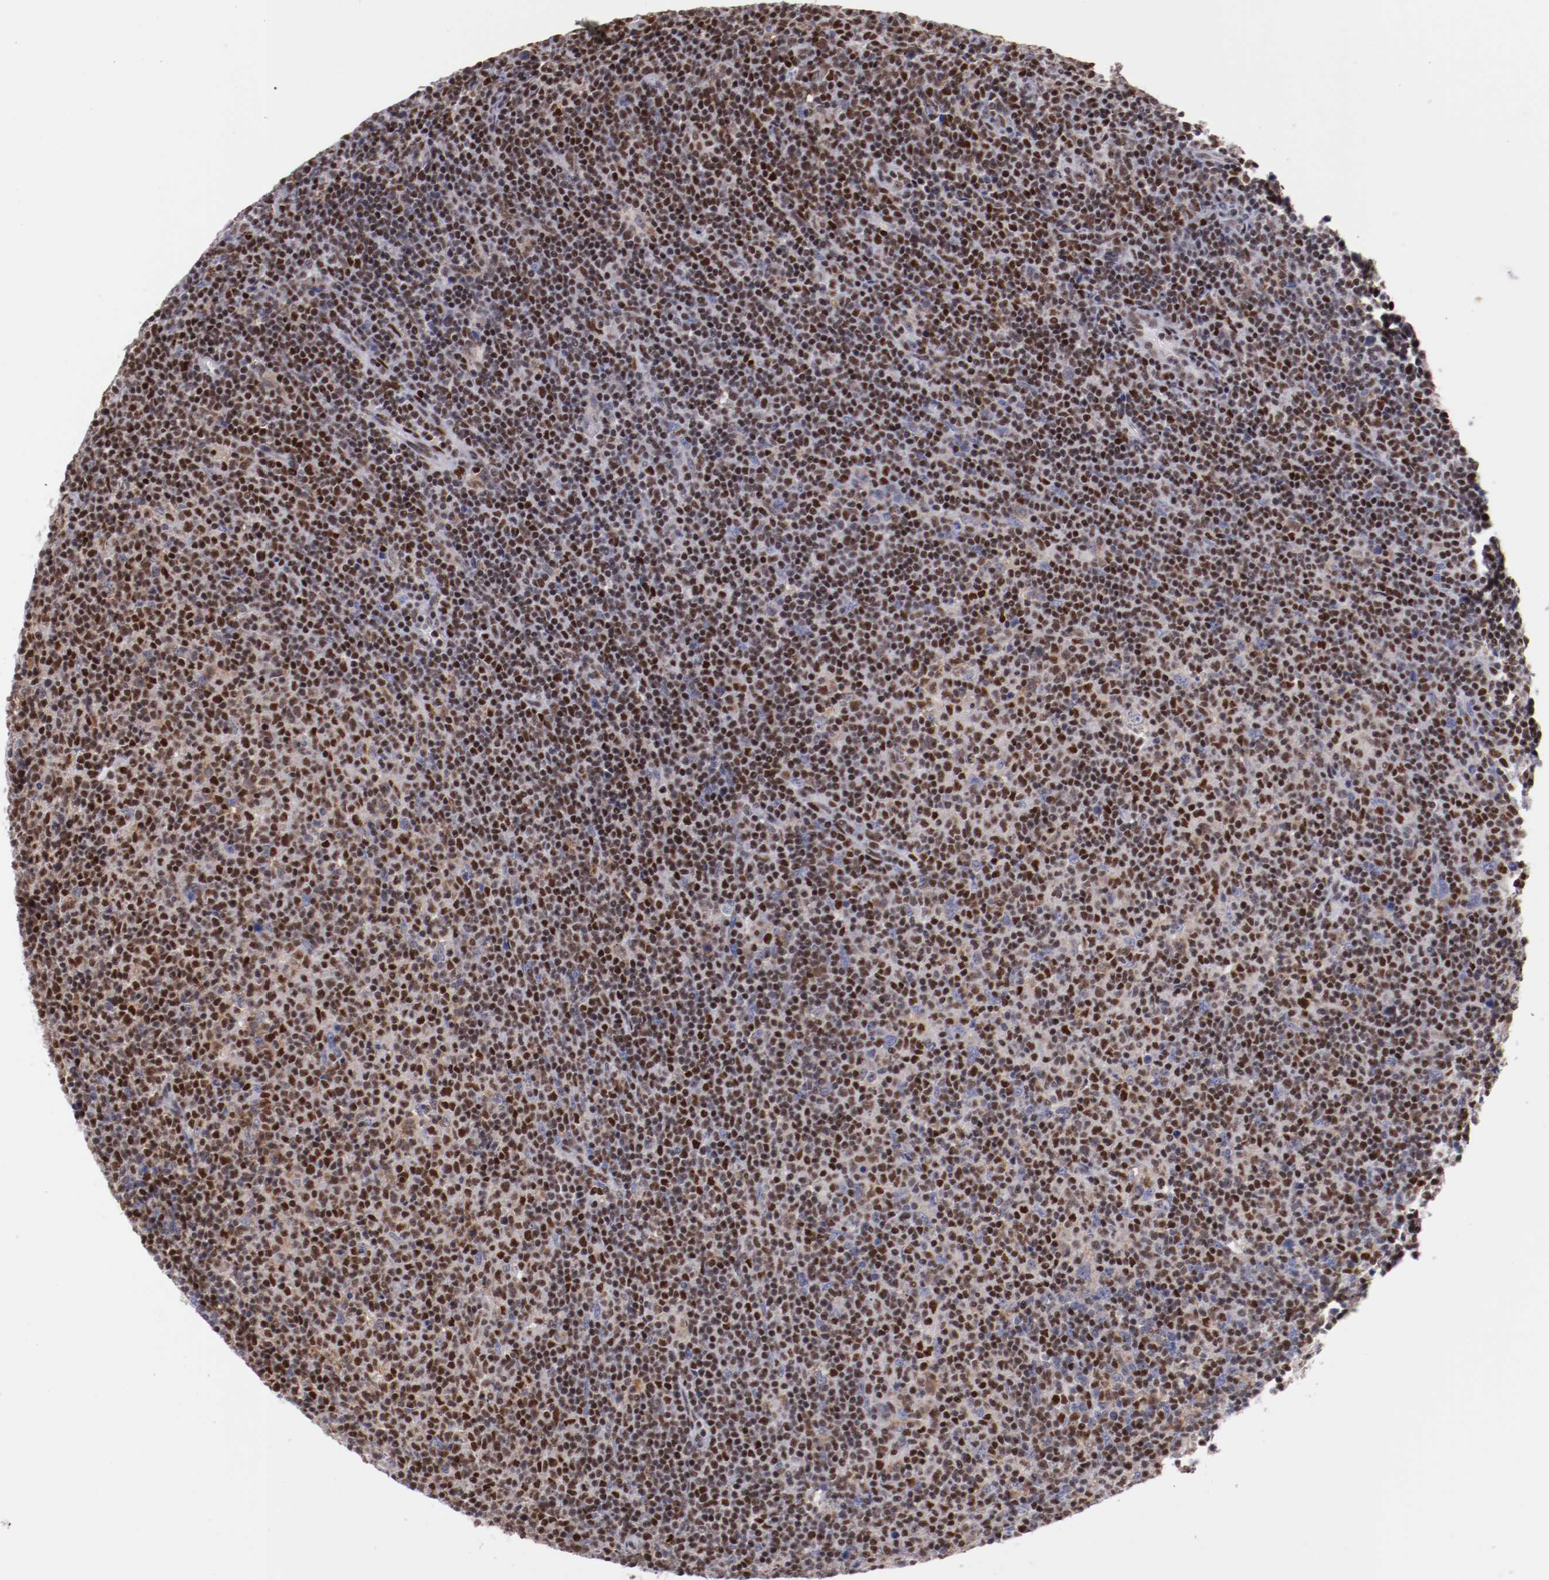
{"staining": {"intensity": "moderate", "quantity": ">75%", "location": "nuclear"}, "tissue": "lymphoma", "cell_type": "Tumor cells", "image_type": "cancer", "snomed": [{"axis": "morphology", "description": "Malignant lymphoma, non-Hodgkin's type, Low grade"}, {"axis": "topography", "description": "Lymph node"}], "caption": "High-power microscopy captured an IHC histopathology image of lymphoma, revealing moderate nuclear expression in approximately >75% of tumor cells.", "gene": "SRF", "patient": {"sex": "male", "age": 70}}